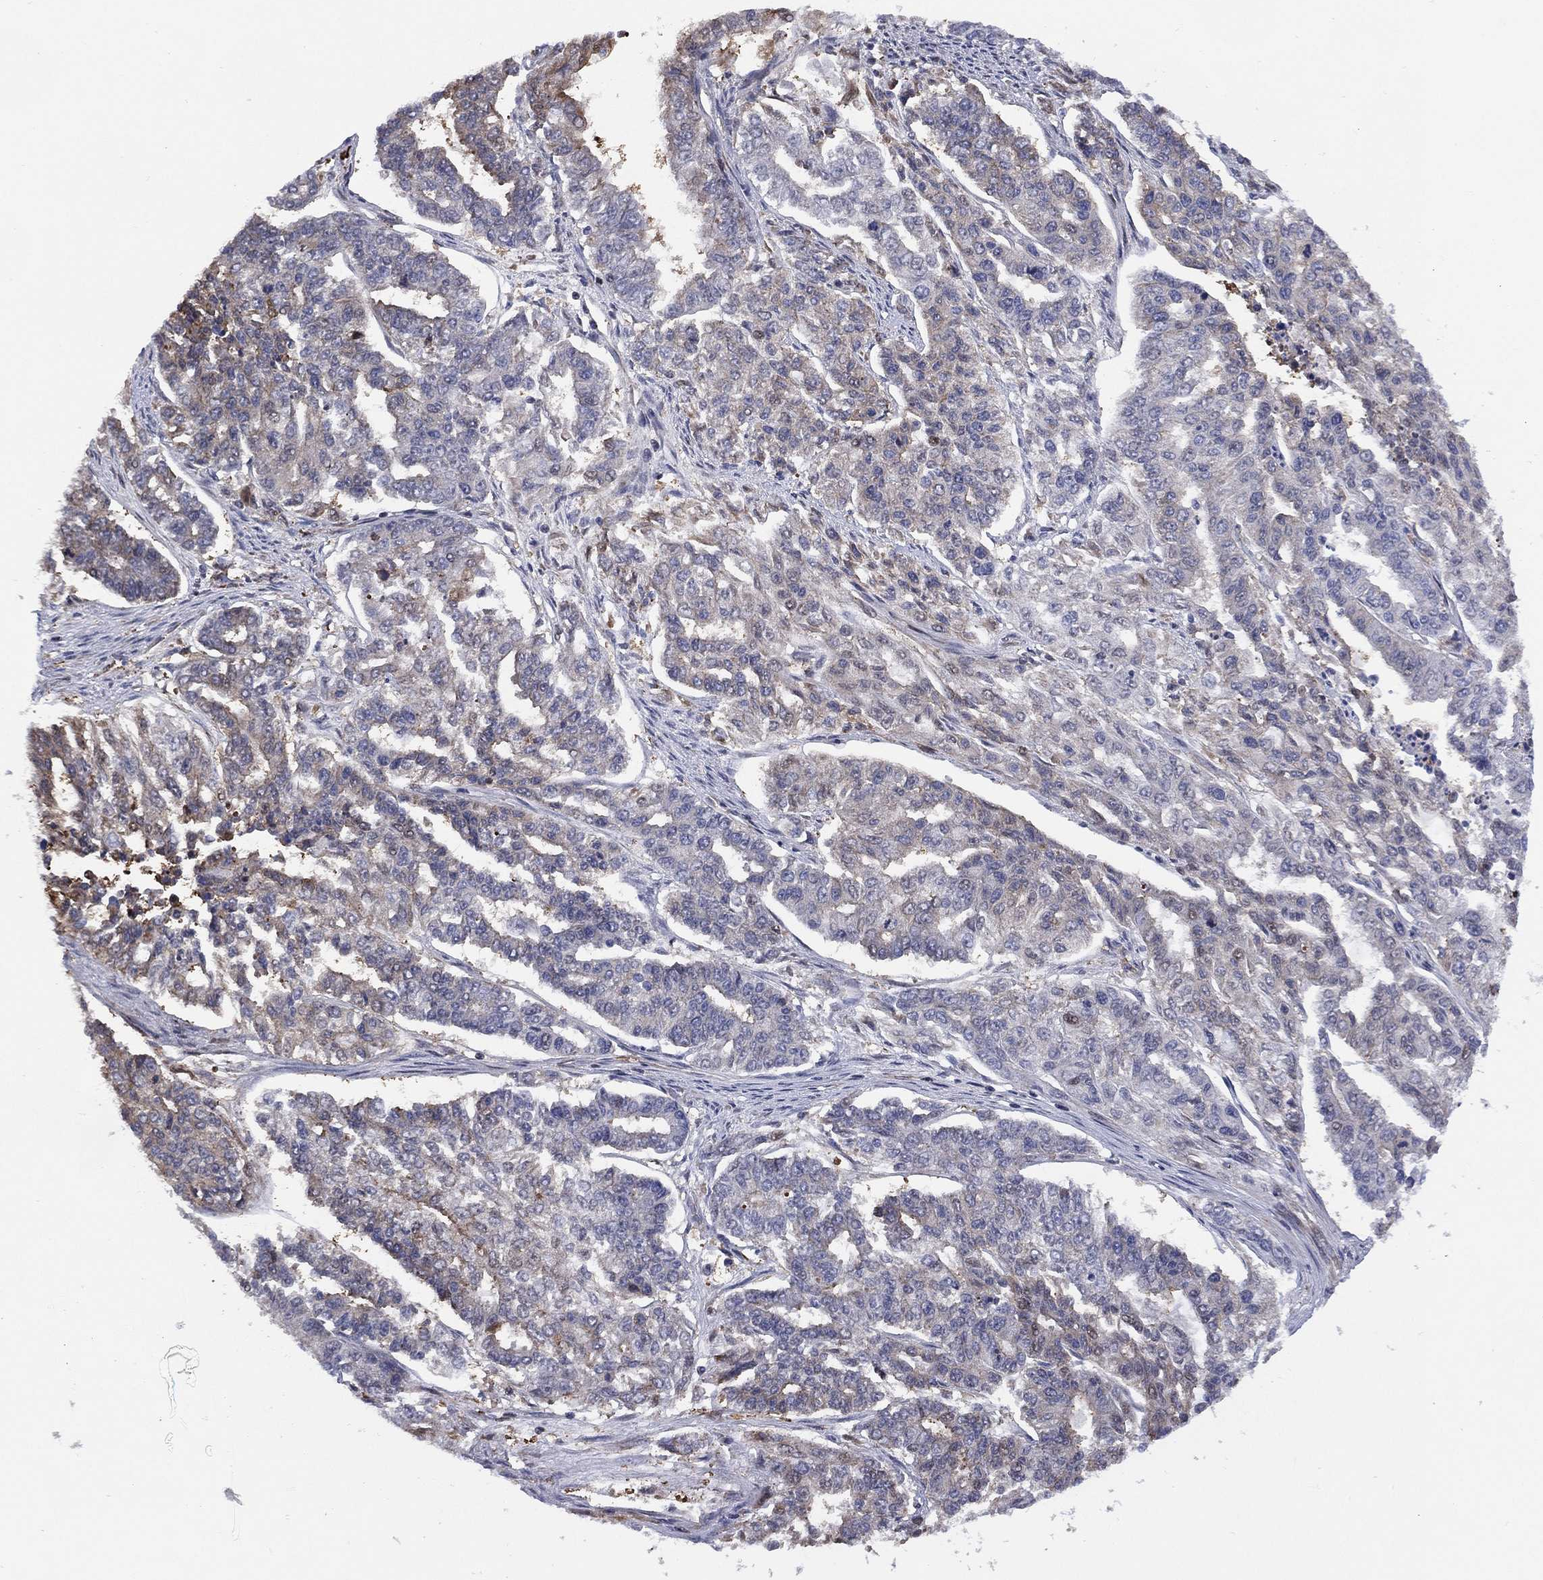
{"staining": {"intensity": "weak", "quantity": "<25%", "location": "cytoplasmic/membranous"}, "tissue": "endometrial cancer", "cell_type": "Tumor cells", "image_type": "cancer", "snomed": [{"axis": "morphology", "description": "Adenocarcinoma, NOS"}, {"axis": "topography", "description": "Uterus"}], "caption": "Immunohistochemistry (IHC) micrograph of endometrial cancer stained for a protein (brown), which displays no positivity in tumor cells.", "gene": "SLC4A4", "patient": {"sex": "female", "age": 59}}